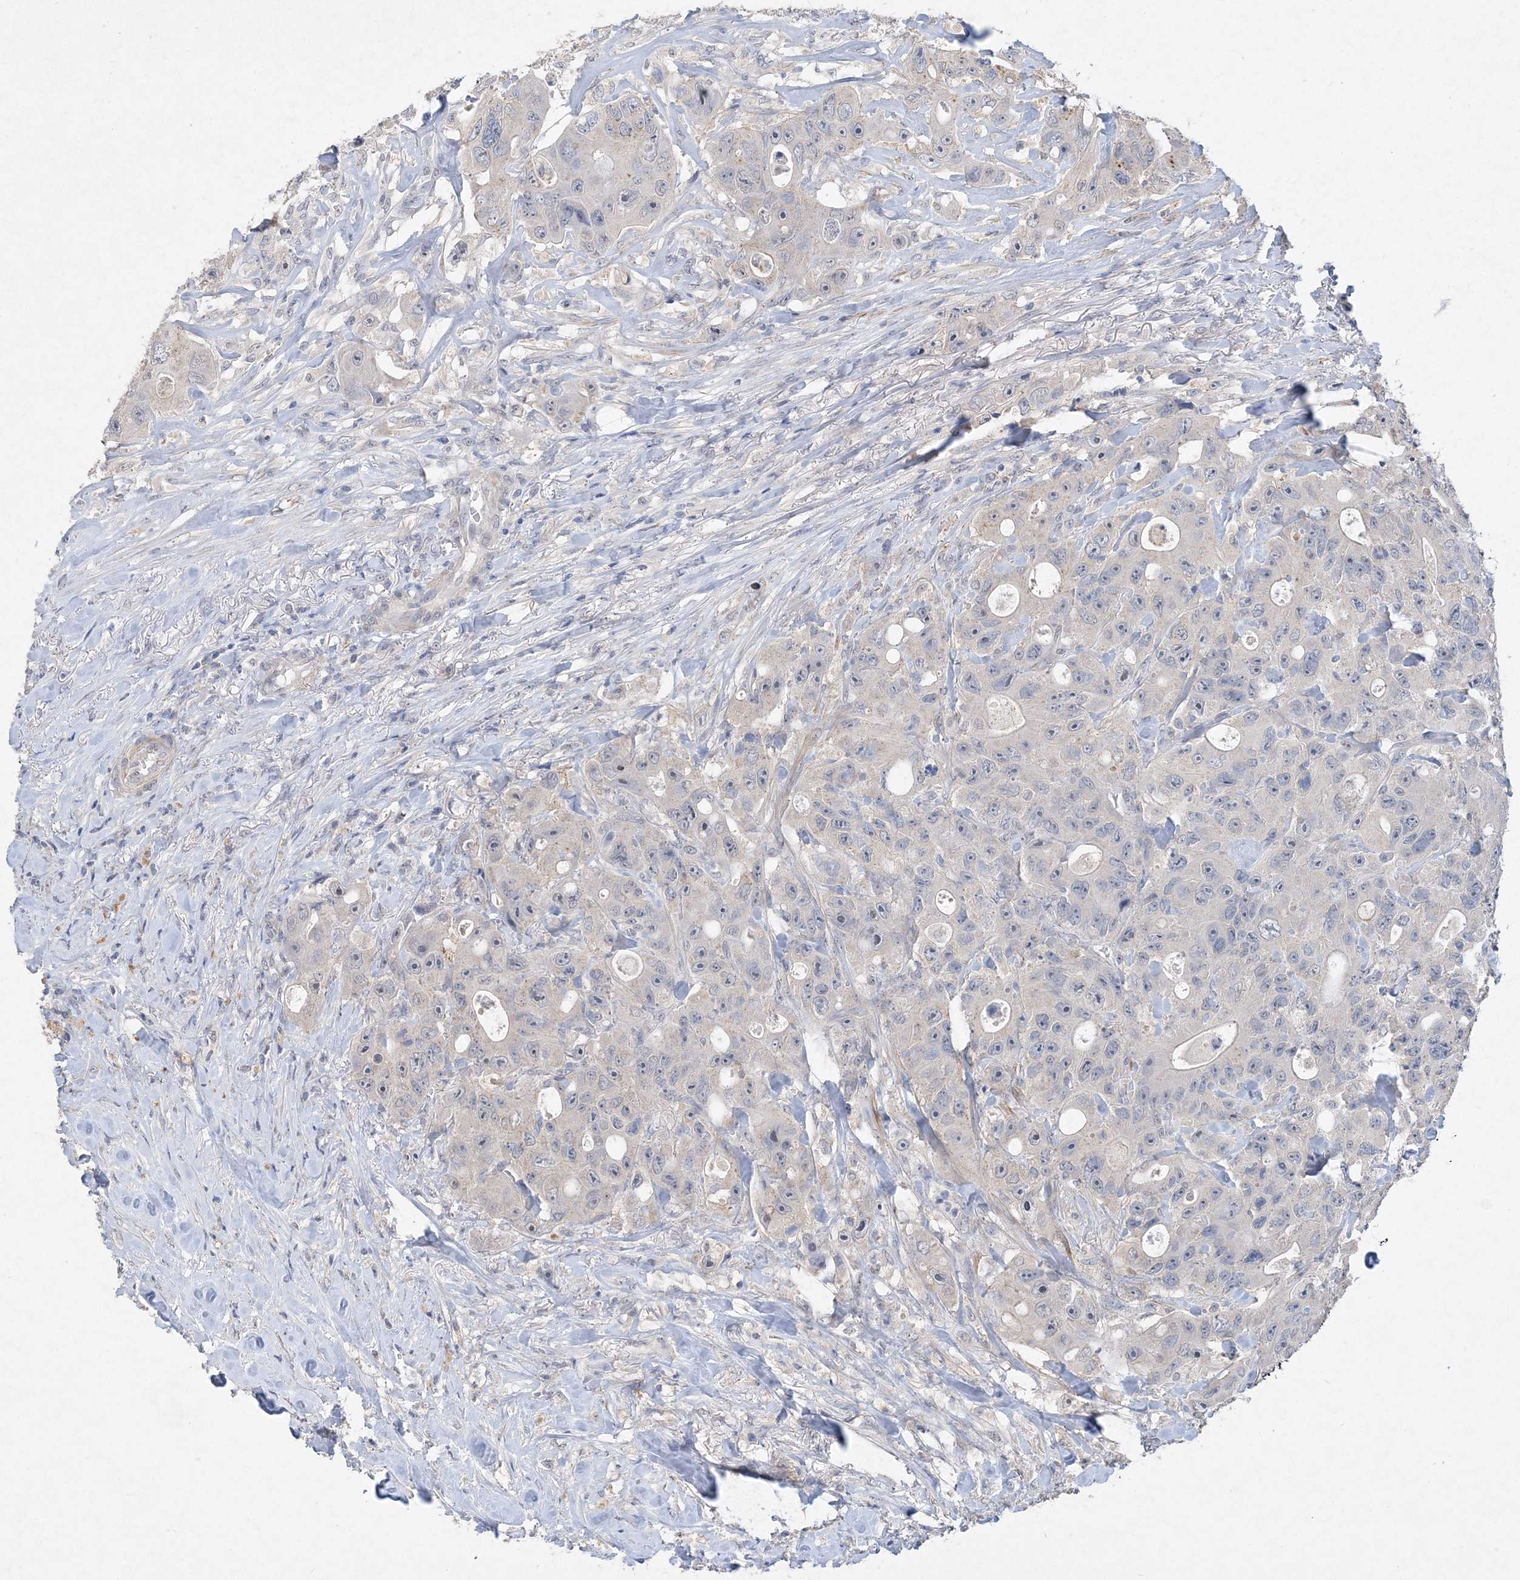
{"staining": {"intensity": "negative", "quantity": "none", "location": "none"}, "tissue": "colorectal cancer", "cell_type": "Tumor cells", "image_type": "cancer", "snomed": [{"axis": "morphology", "description": "Adenocarcinoma, NOS"}, {"axis": "topography", "description": "Colon"}], "caption": "Human colorectal cancer (adenocarcinoma) stained for a protein using immunohistochemistry shows no staining in tumor cells.", "gene": "C11orf58", "patient": {"sex": "female", "age": 46}}